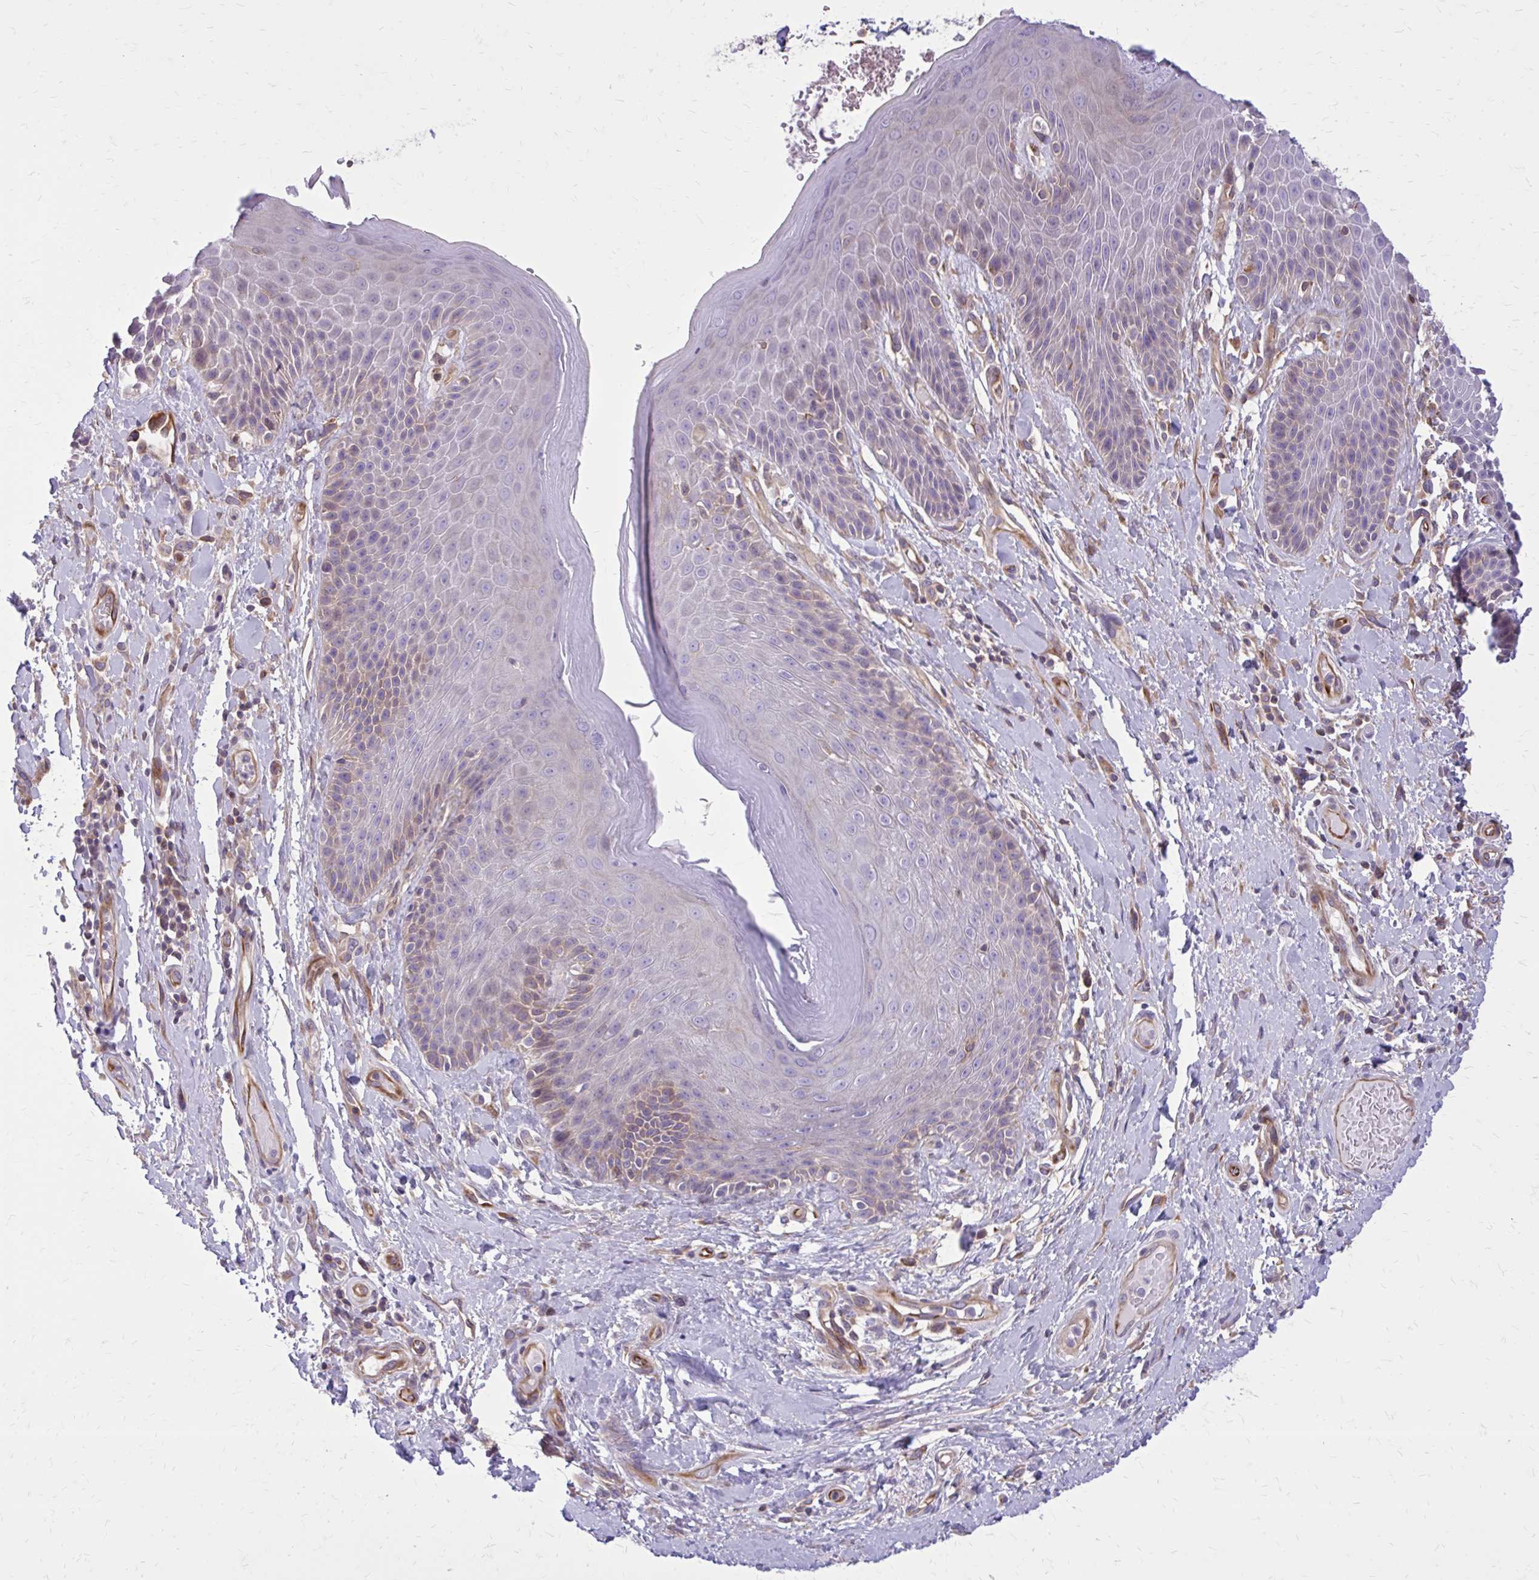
{"staining": {"intensity": "moderate", "quantity": "<25%", "location": "cytoplasmic/membranous"}, "tissue": "skin", "cell_type": "Epidermal cells", "image_type": "normal", "snomed": [{"axis": "morphology", "description": "Normal tissue, NOS"}, {"axis": "topography", "description": "Anal"}, {"axis": "topography", "description": "Peripheral nerve tissue"}], "caption": "Normal skin reveals moderate cytoplasmic/membranous staining in approximately <25% of epidermal cells, visualized by immunohistochemistry.", "gene": "FAP", "patient": {"sex": "male", "age": 51}}